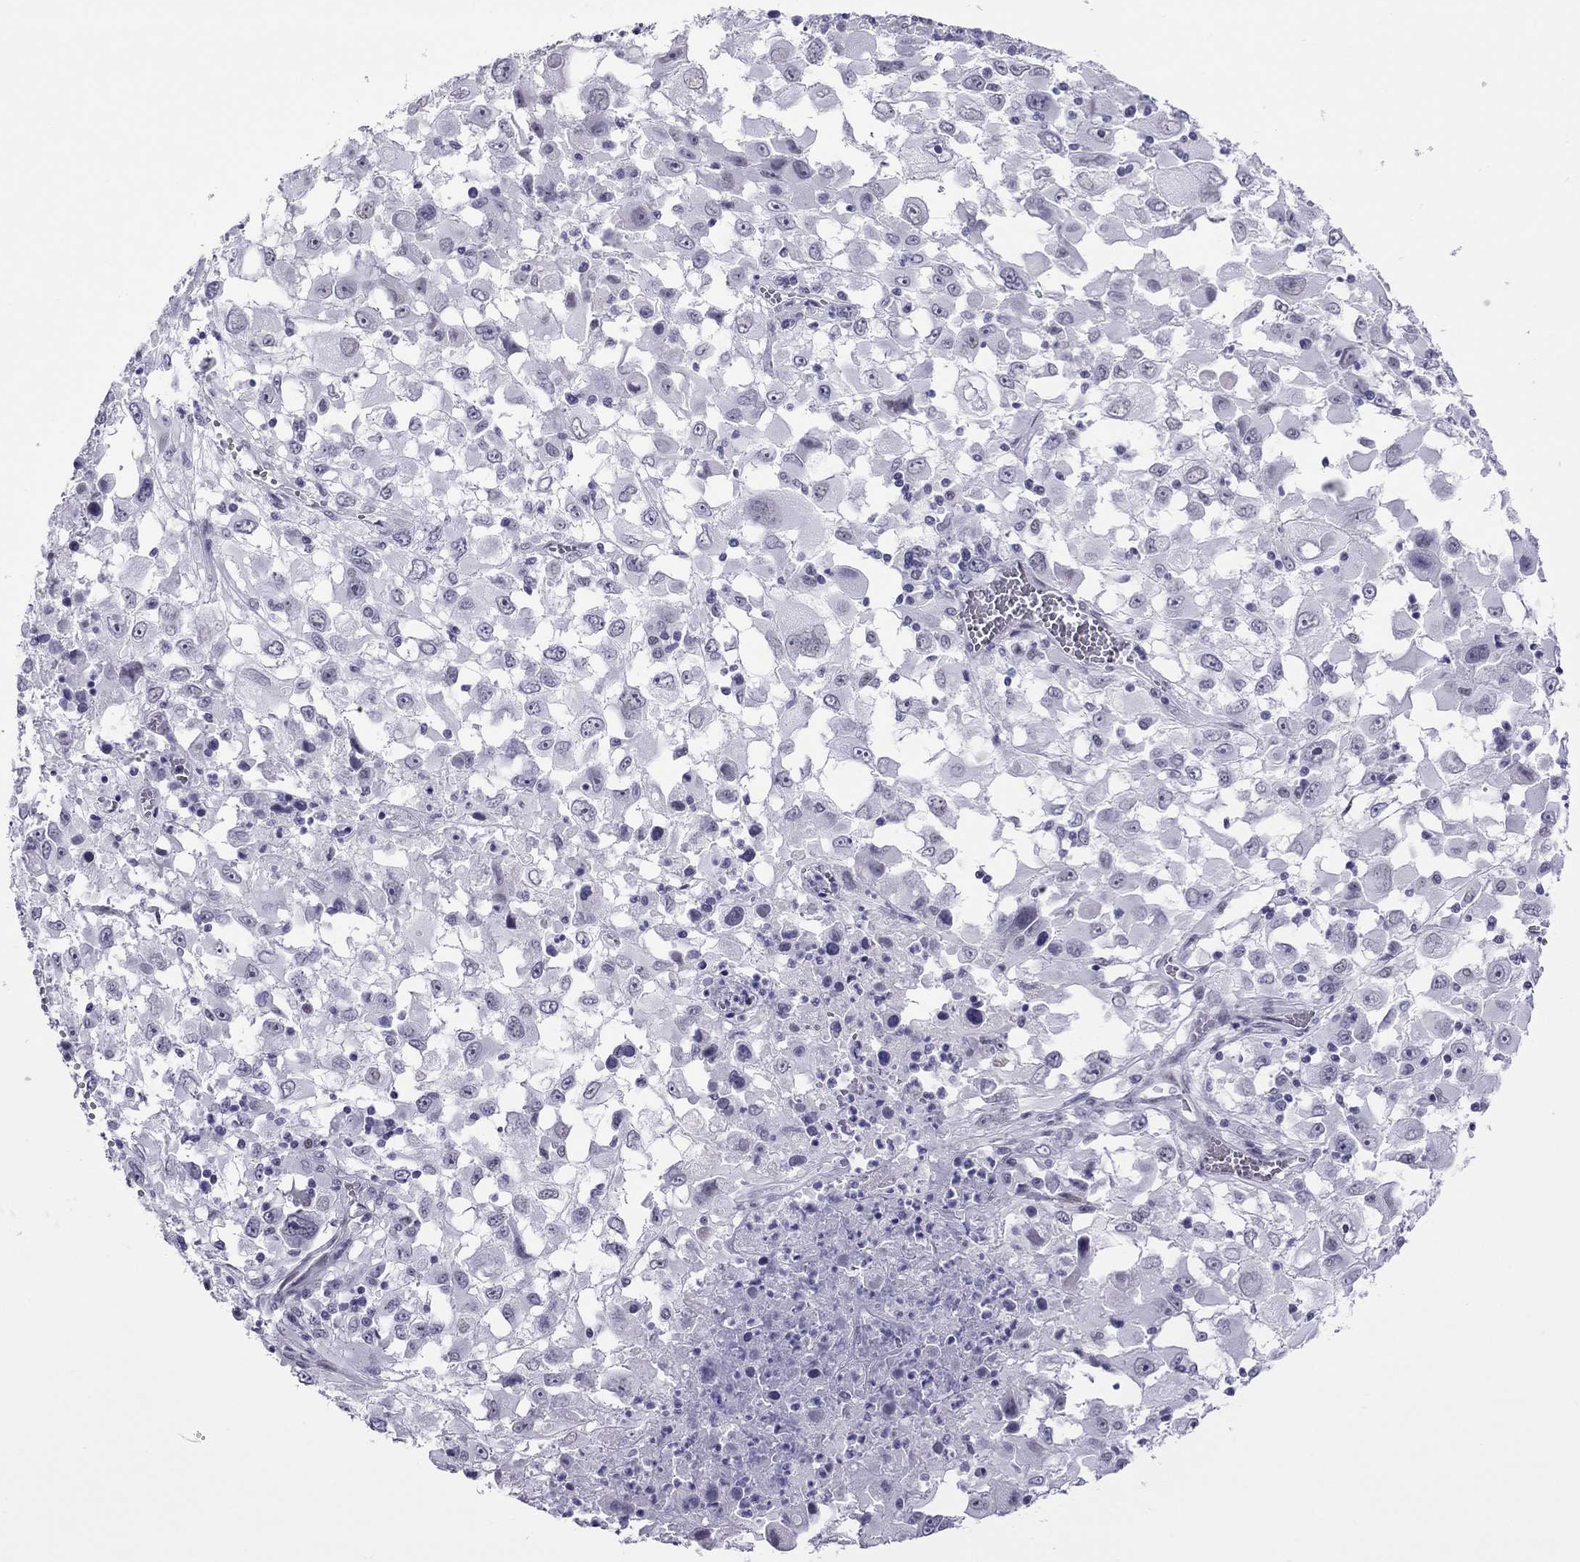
{"staining": {"intensity": "negative", "quantity": "none", "location": "none"}, "tissue": "melanoma", "cell_type": "Tumor cells", "image_type": "cancer", "snomed": [{"axis": "morphology", "description": "Malignant melanoma, Metastatic site"}, {"axis": "topography", "description": "Soft tissue"}], "caption": "Tumor cells show no significant expression in melanoma. (DAB immunohistochemistry (IHC) visualized using brightfield microscopy, high magnification).", "gene": "ZNF646", "patient": {"sex": "male", "age": 50}}